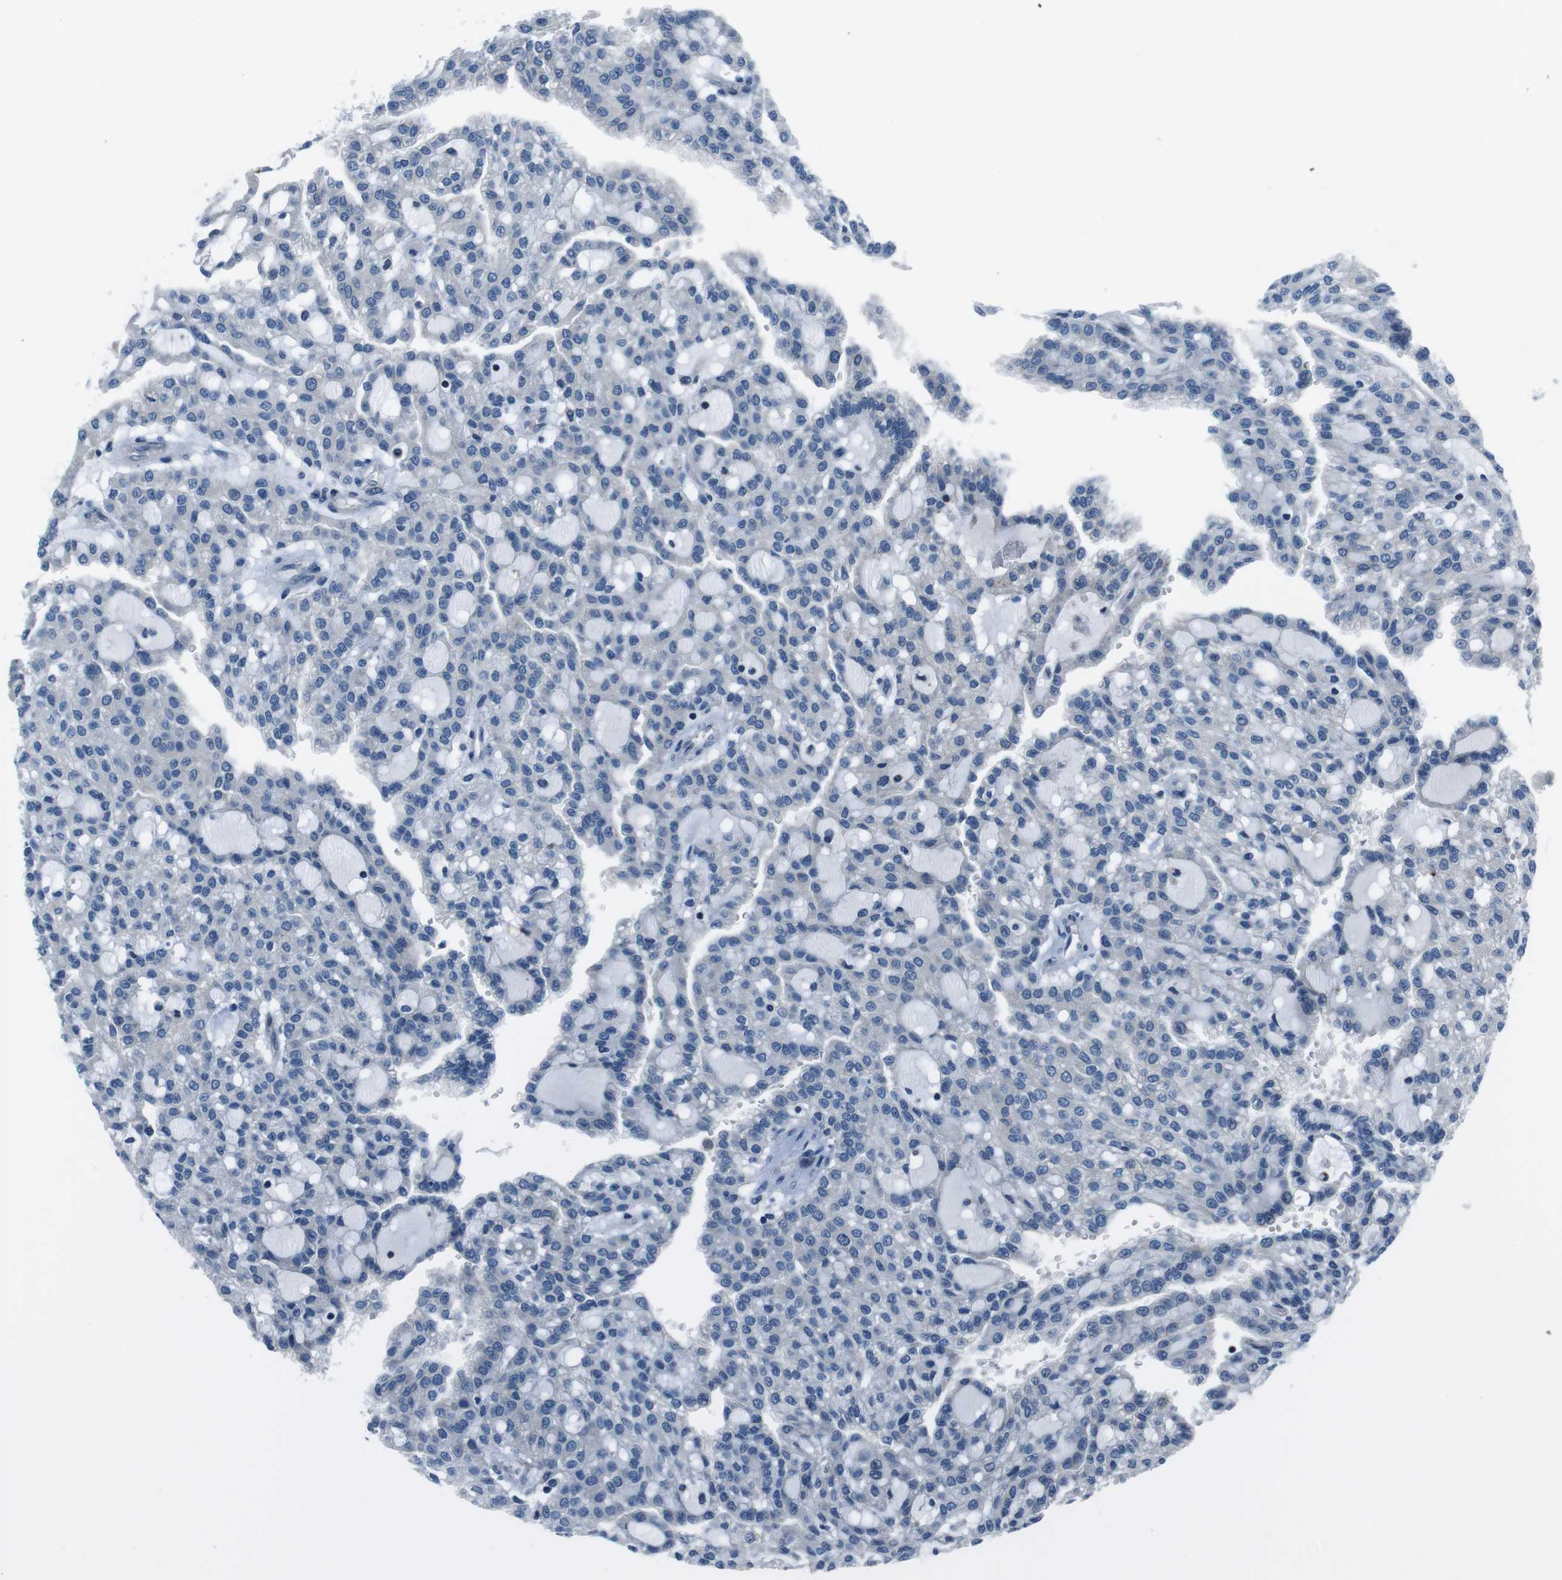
{"staining": {"intensity": "negative", "quantity": "none", "location": "none"}, "tissue": "renal cancer", "cell_type": "Tumor cells", "image_type": "cancer", "snomed": [{"axis": "morphology", "description": "Adenocarcinoma, NOS"}, {"axis": "topography", "description": "Kidney"}], "caption": "Human renal cancer stained for a protein using immunohistochemistry (IHC) exhibits no staining in tumor cells.", "gene": "NUCB2", "patient": {"sex": "male", "age": 63}}